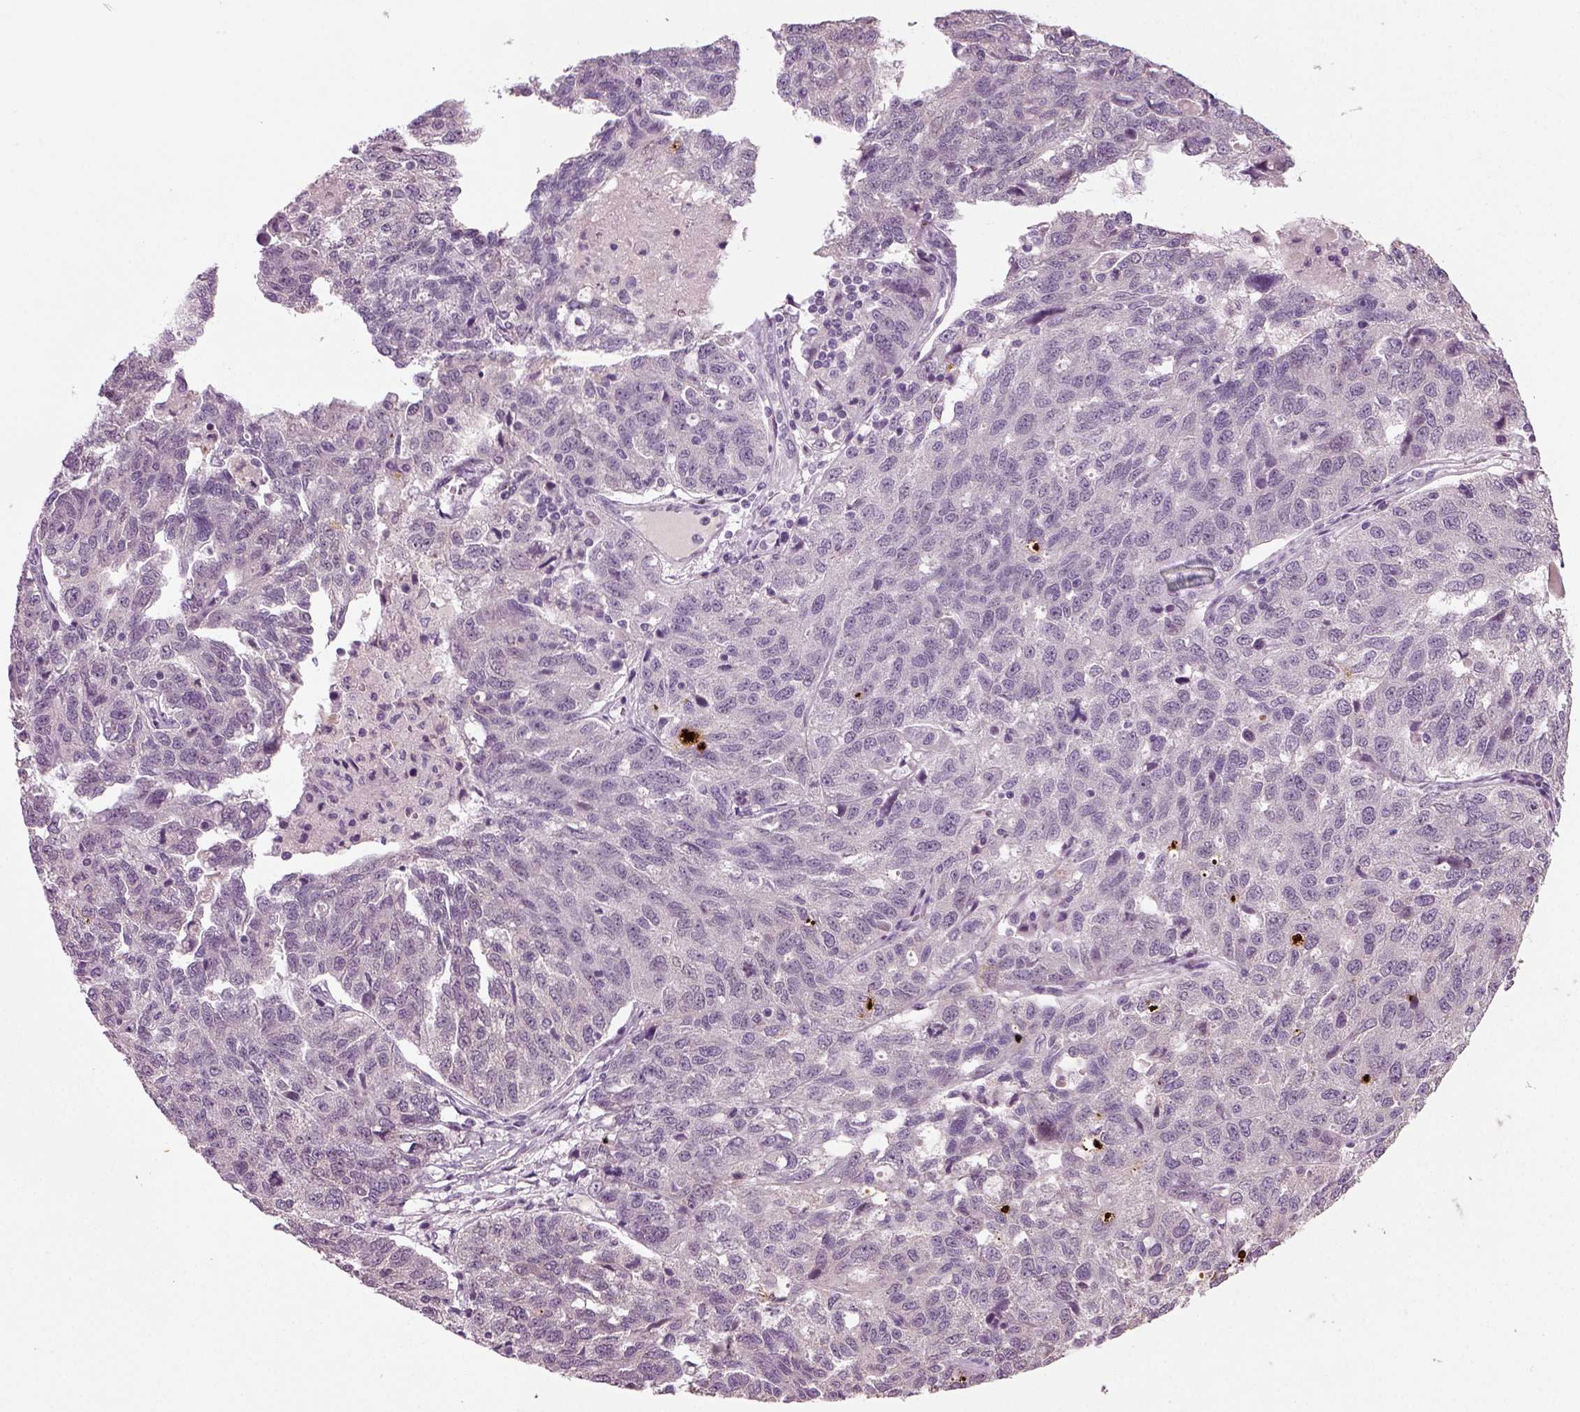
{"staining": {"intensity": "negative", "quantity": "none", "location": "none"}, "tissue": "ovarian cancer", "cell_type": "Tumor cells", "image_type": "cancer", "snomed": [{"axis": "morphology", "description": "Cystadenocarcinoma, serous, NOS"}, {"axis": "topography", "description": "Ovary"}], "caption": "This is a micrograph of immunohistochemistry staining of serous cystadenocarcinoma (ovarian), which shows no expression in tumor cells. (Stains: DAB (3,3'-diaminobenzidine) immunohistochemistry (IHC) with hematoxylin counter stain, Microscopy: brightfield microscopy at high magnification).", "gene": "SYNGAP1", "patient": {"sex": "female", "age": 71}}